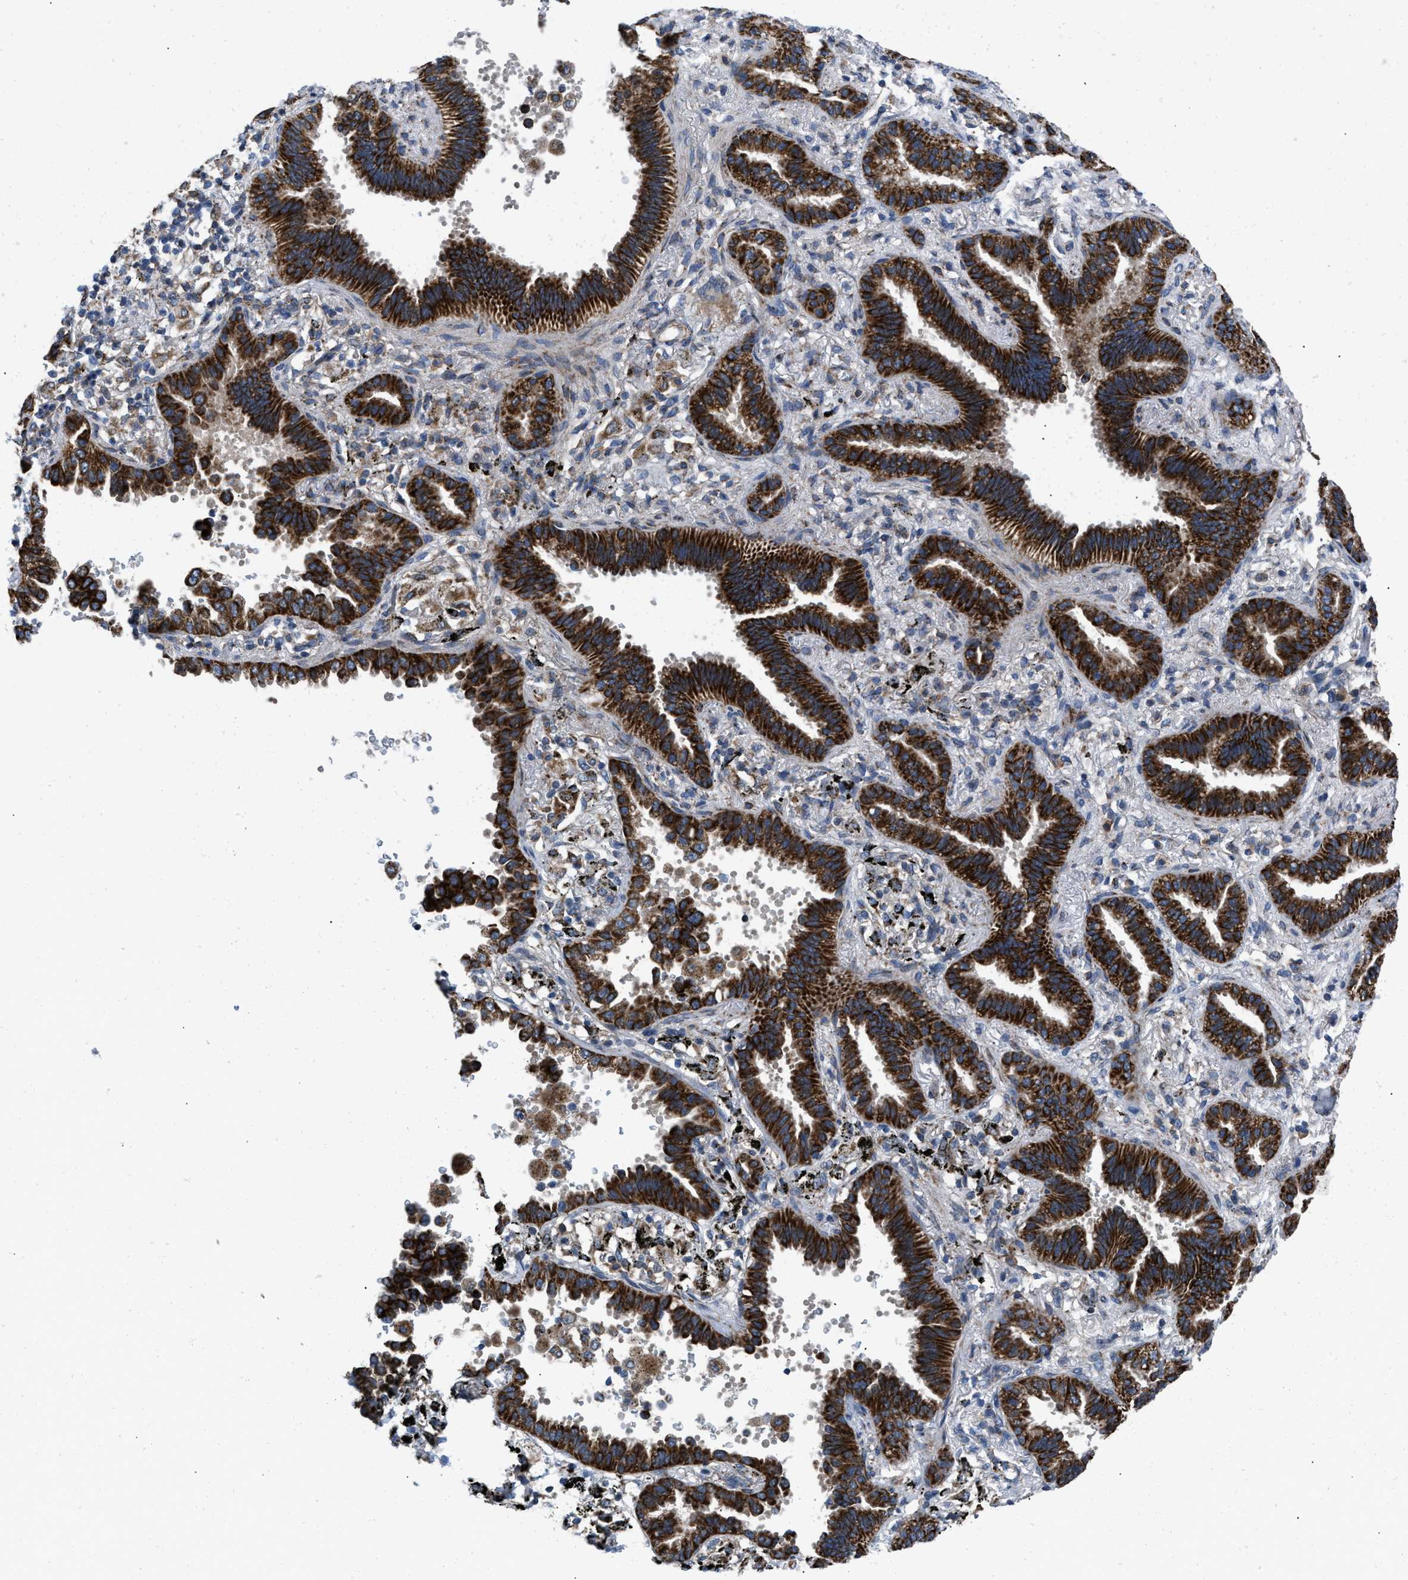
{"staining": {"intensity": "strong", "quantity": ">75%", "location": "cytoplasmic/membranous"}, "tissue": "lung cancer", "cell_type": "Tumor cells", "image_type": "cancer", "snomed": [{"axis": "morphology", "description": "Normal tissue, NOS"}, {"axis": "morphology", "description": "Adenocarcinoma, NOS"}, {"axis": "topography", "description": "Lung"}], "caption": "Immunohistochemical staining of human adenocarcinoma (lung) shows strong cytoplasmic/membranous protein staining in about >75% of tumor cells. (brown staining indicates protein expression, while blue staining denotes nuclei).", "gene": "AKAP1", "patient": {"sex": "male", "age": 59}}